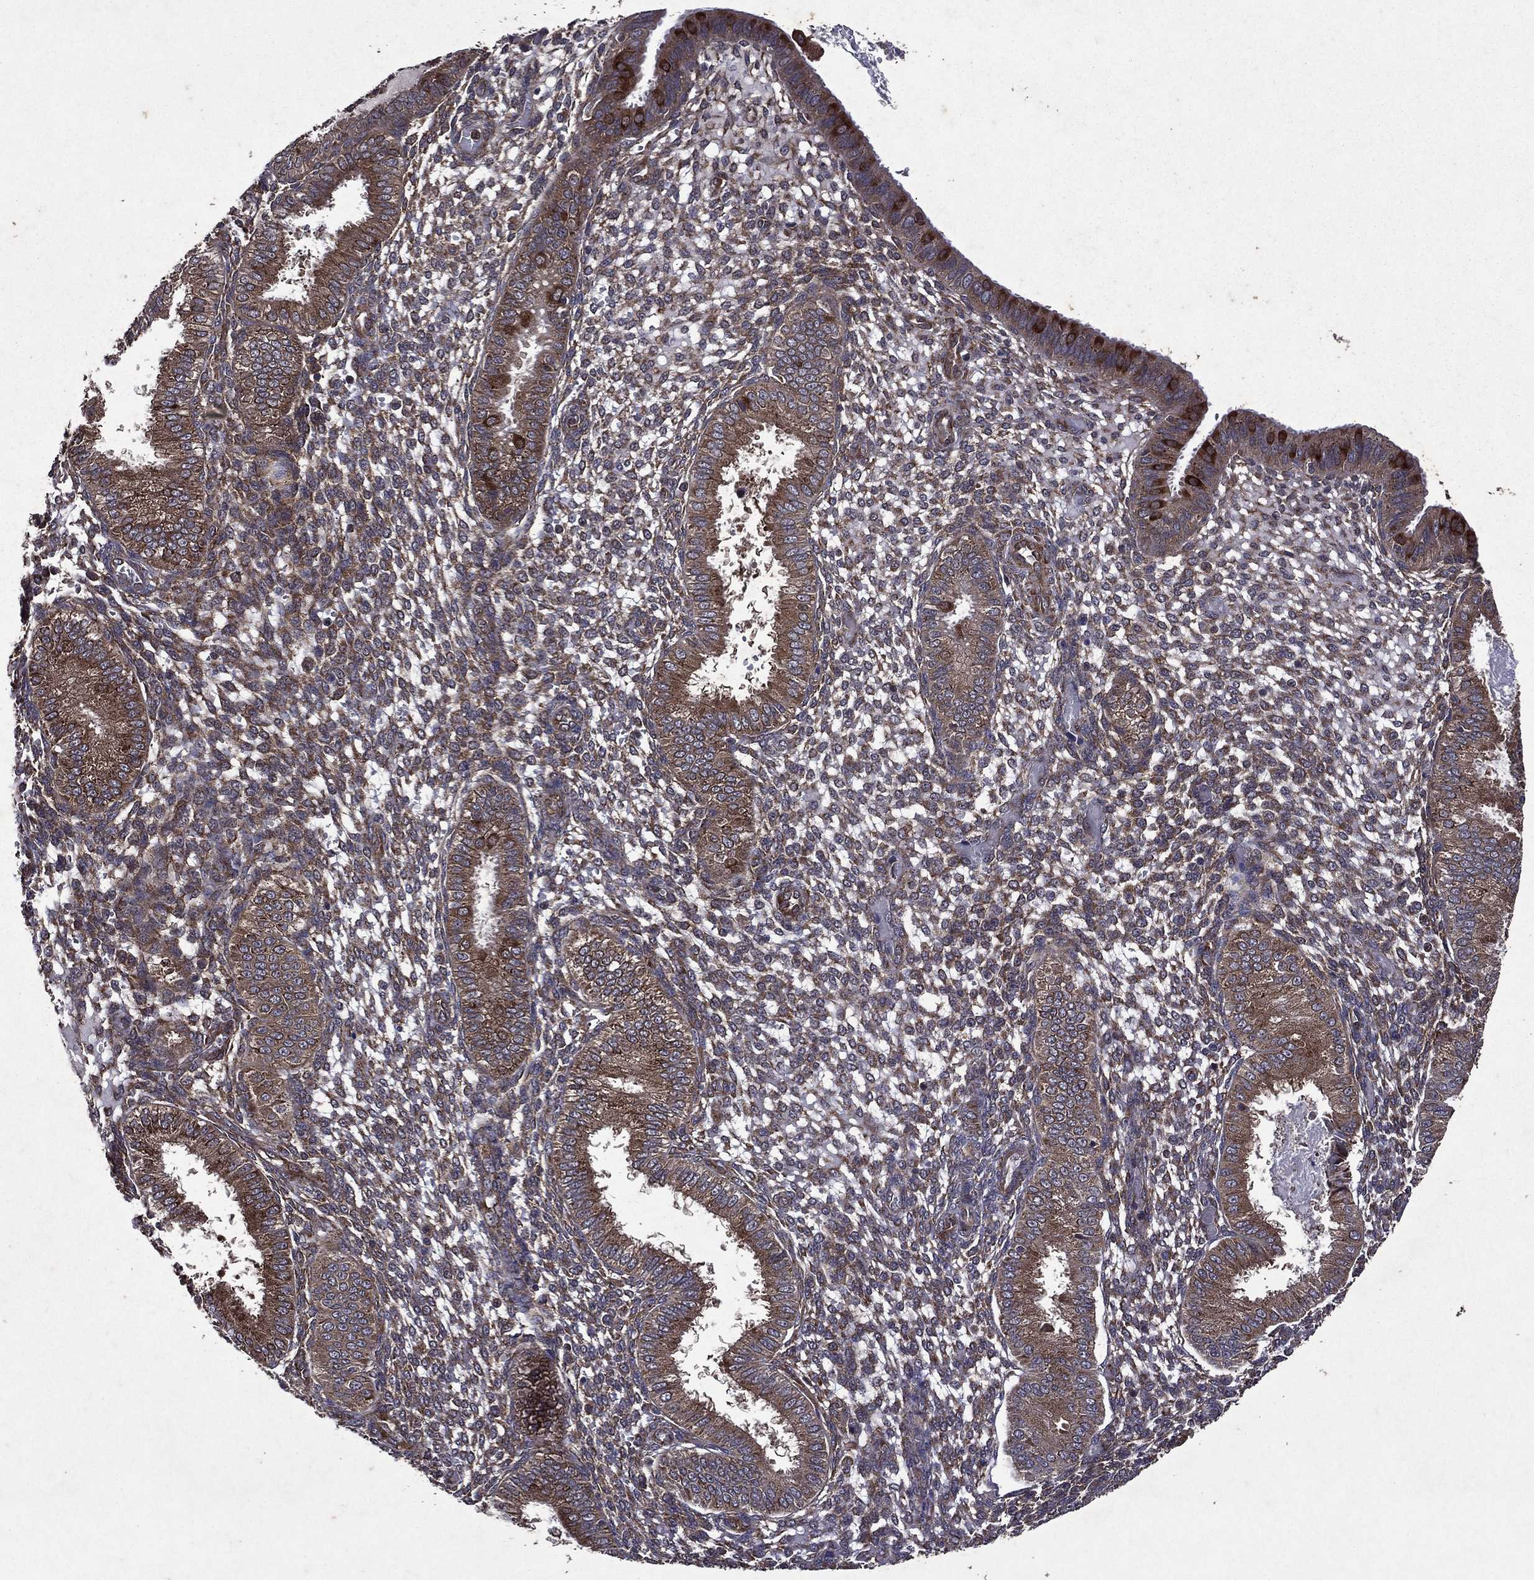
{"staining": {"intensity": "strong", "quantity": "25%-75%", "location": "cytoplasmic/membranous"}, "tissue": "endometrium", "cell_type": "Cells in endometrial stroma", "image_type": "normal", "snomed": [{"axis": "morphology", "description": "Normal tissue, NOS"}, {"axis": "topography", "description": "Endometrium"}], "caption": "DAB immunohistochemical staining of normal human endometrium displays strong cytoplasmic/membranous protein expression in about 25%-75% of cells in endometrial stroma. The protein of interest is stained brown, and the nuclei are stained in blue (DAB IHC with brightfield microscopy, high magnification).", "gene": "EIF2B4", "patient": {"sex": "female", "age": 43}}